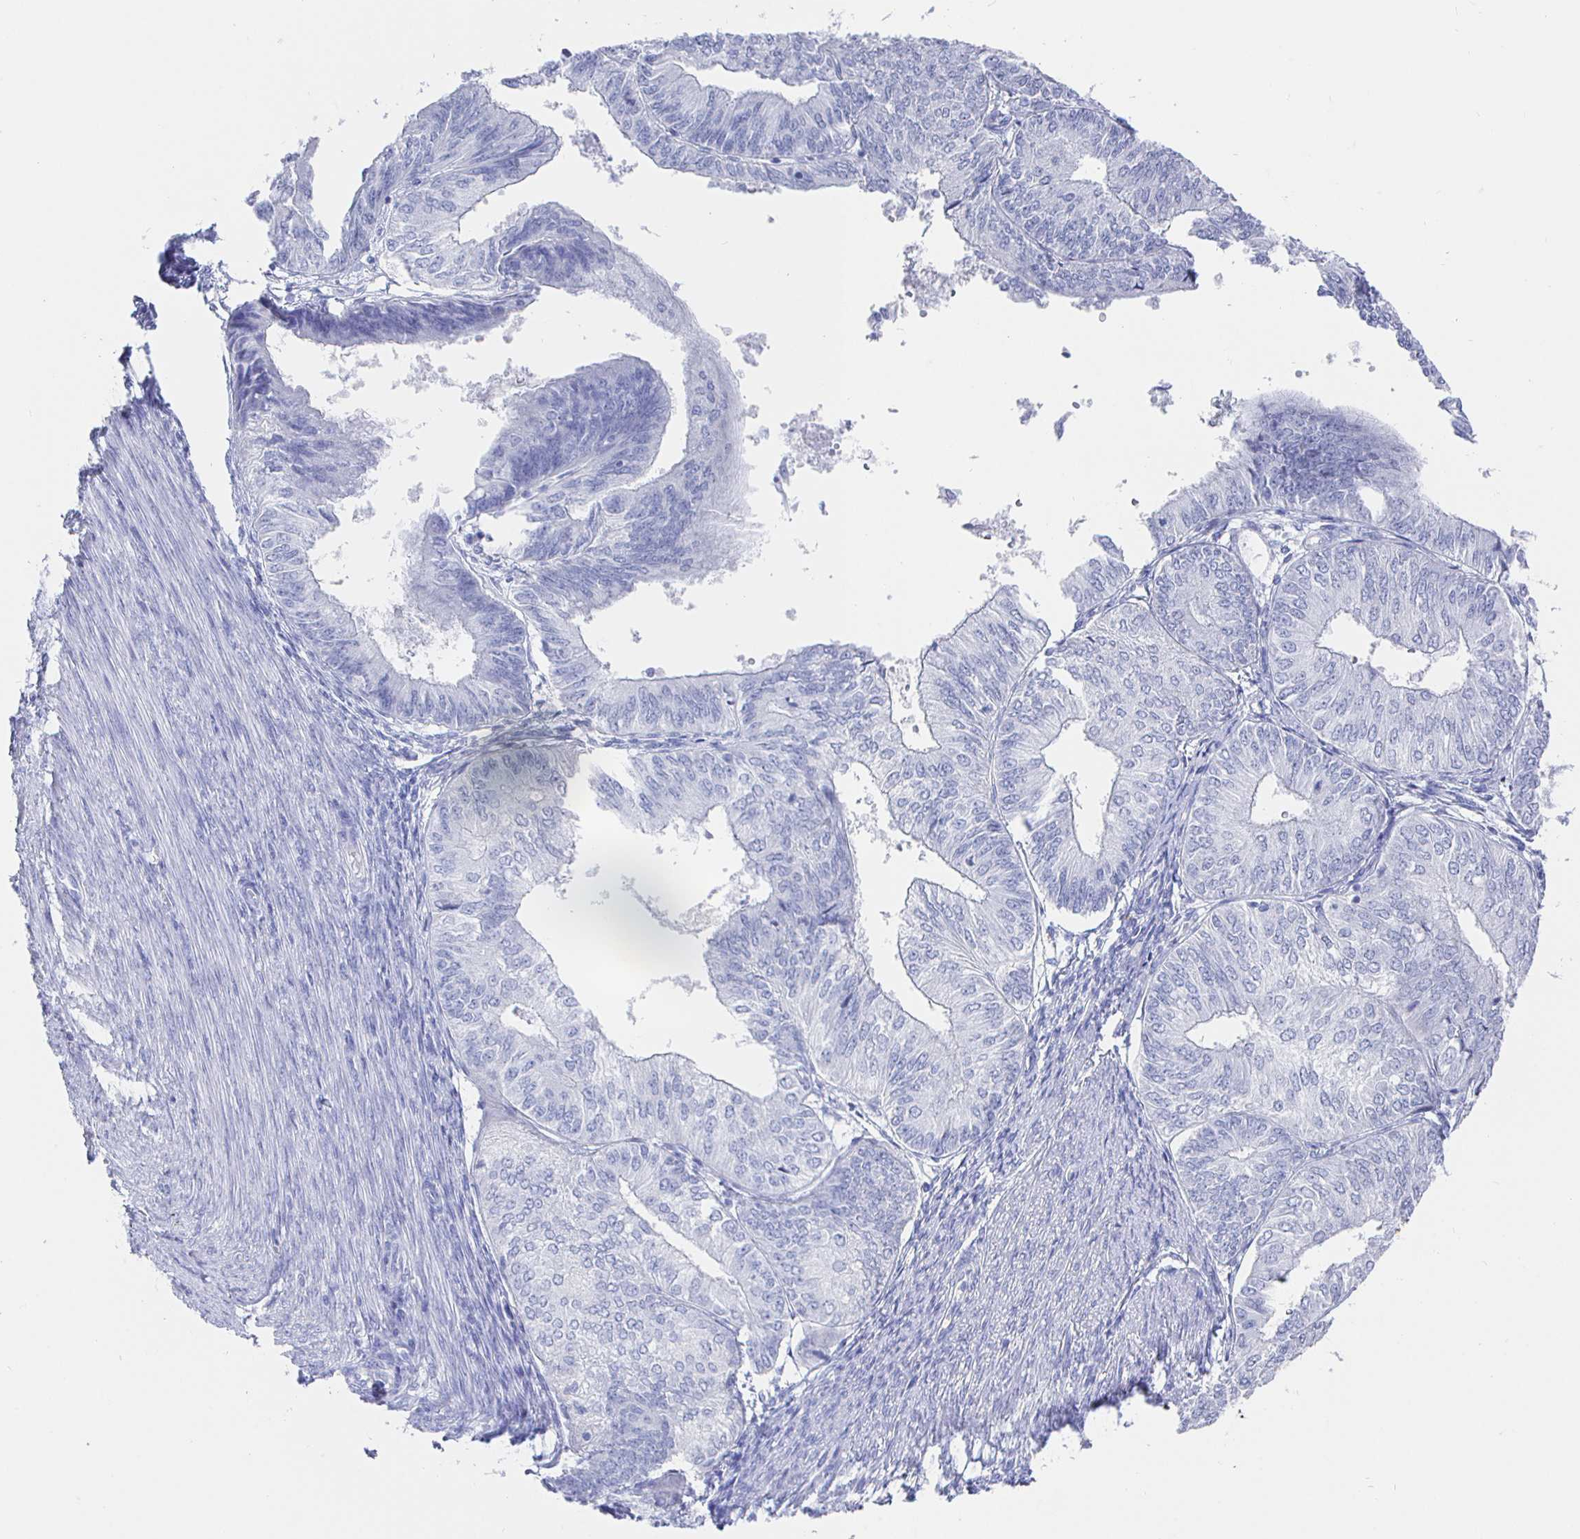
{"staining": {"intensity": "negative", "quantity": "none", "location": "none"}, "tissue": "endometrial cancer", "cell_type": "Tumor cells", "image_type": "cancer", "snomed": [{"axis": "morphology", "description": "Adenocarcinoma, NOS"}, {"axis": "topography", "description": "Endometrium"}], "caption": "This is a image of immunohistochemistry staining of endometrial cancer, which shows no expression in tumor cells.", "gene": "CLCA1", "patient": {"sex": "female", "age": 58}}